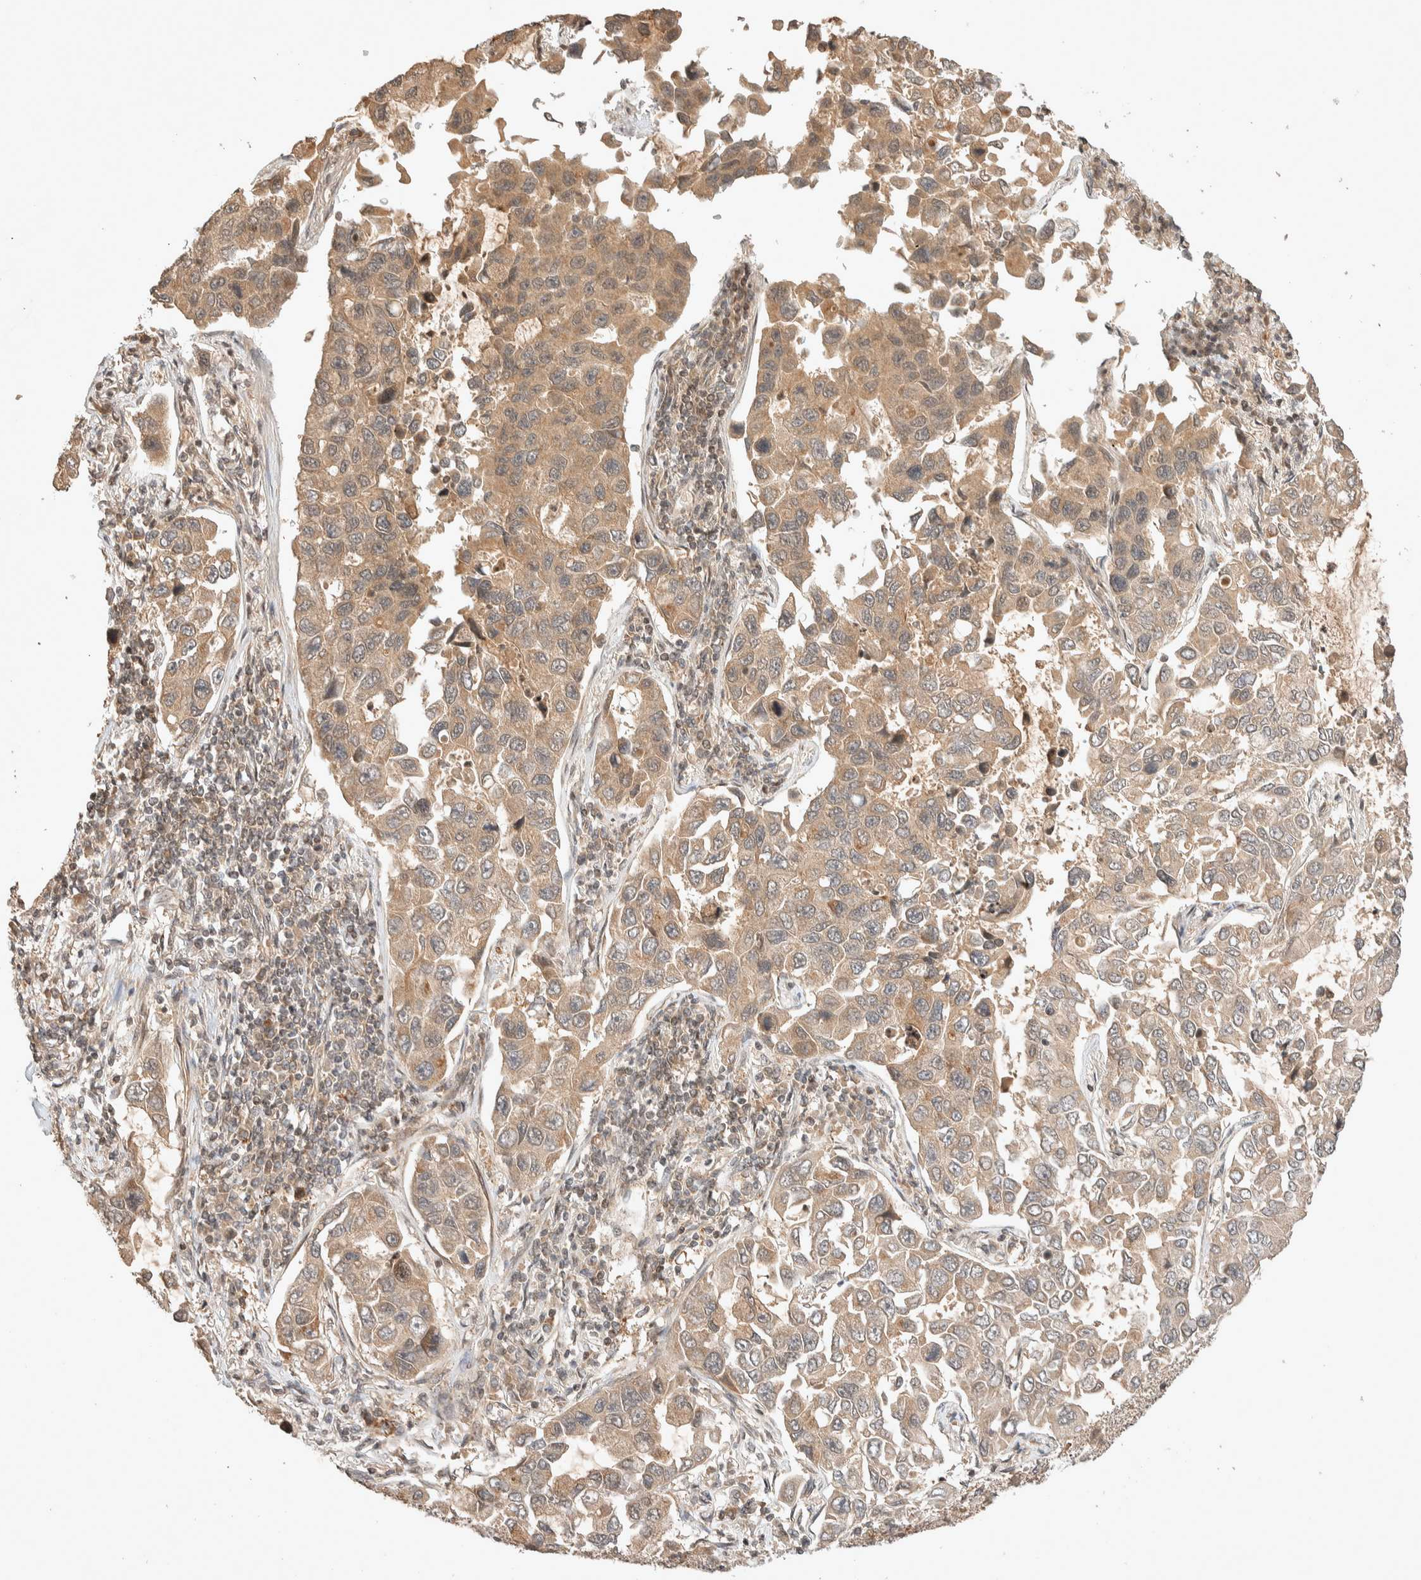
{"staining": {"intensity": "moderate", "quantity": ">75%", "location": "cytoplasmic/membranous"}, "tissue": "lung cancer", "cell_type": "Tumor cells", "image_type": "cancer", "snomed": [{"axis": "morphology", "description": "Adenocarcinoma, NOS"}, {"axis": "topography", "description": "Lung"}], "caption": "High-power microscopy captured an immunohistochemistry histopathology image of lung adenocarcinoma, revealing moderate cytoplasmic/membranous expression in approximately >75% of tumor cells. (Stains: DAB (3,3'-diaminobenzidine) in brown, nuclei in blue, Microscopy: brightfield microscopy at high magnification).", "gene": "THRA", "patient": {"sex": "male", "age": 64}}